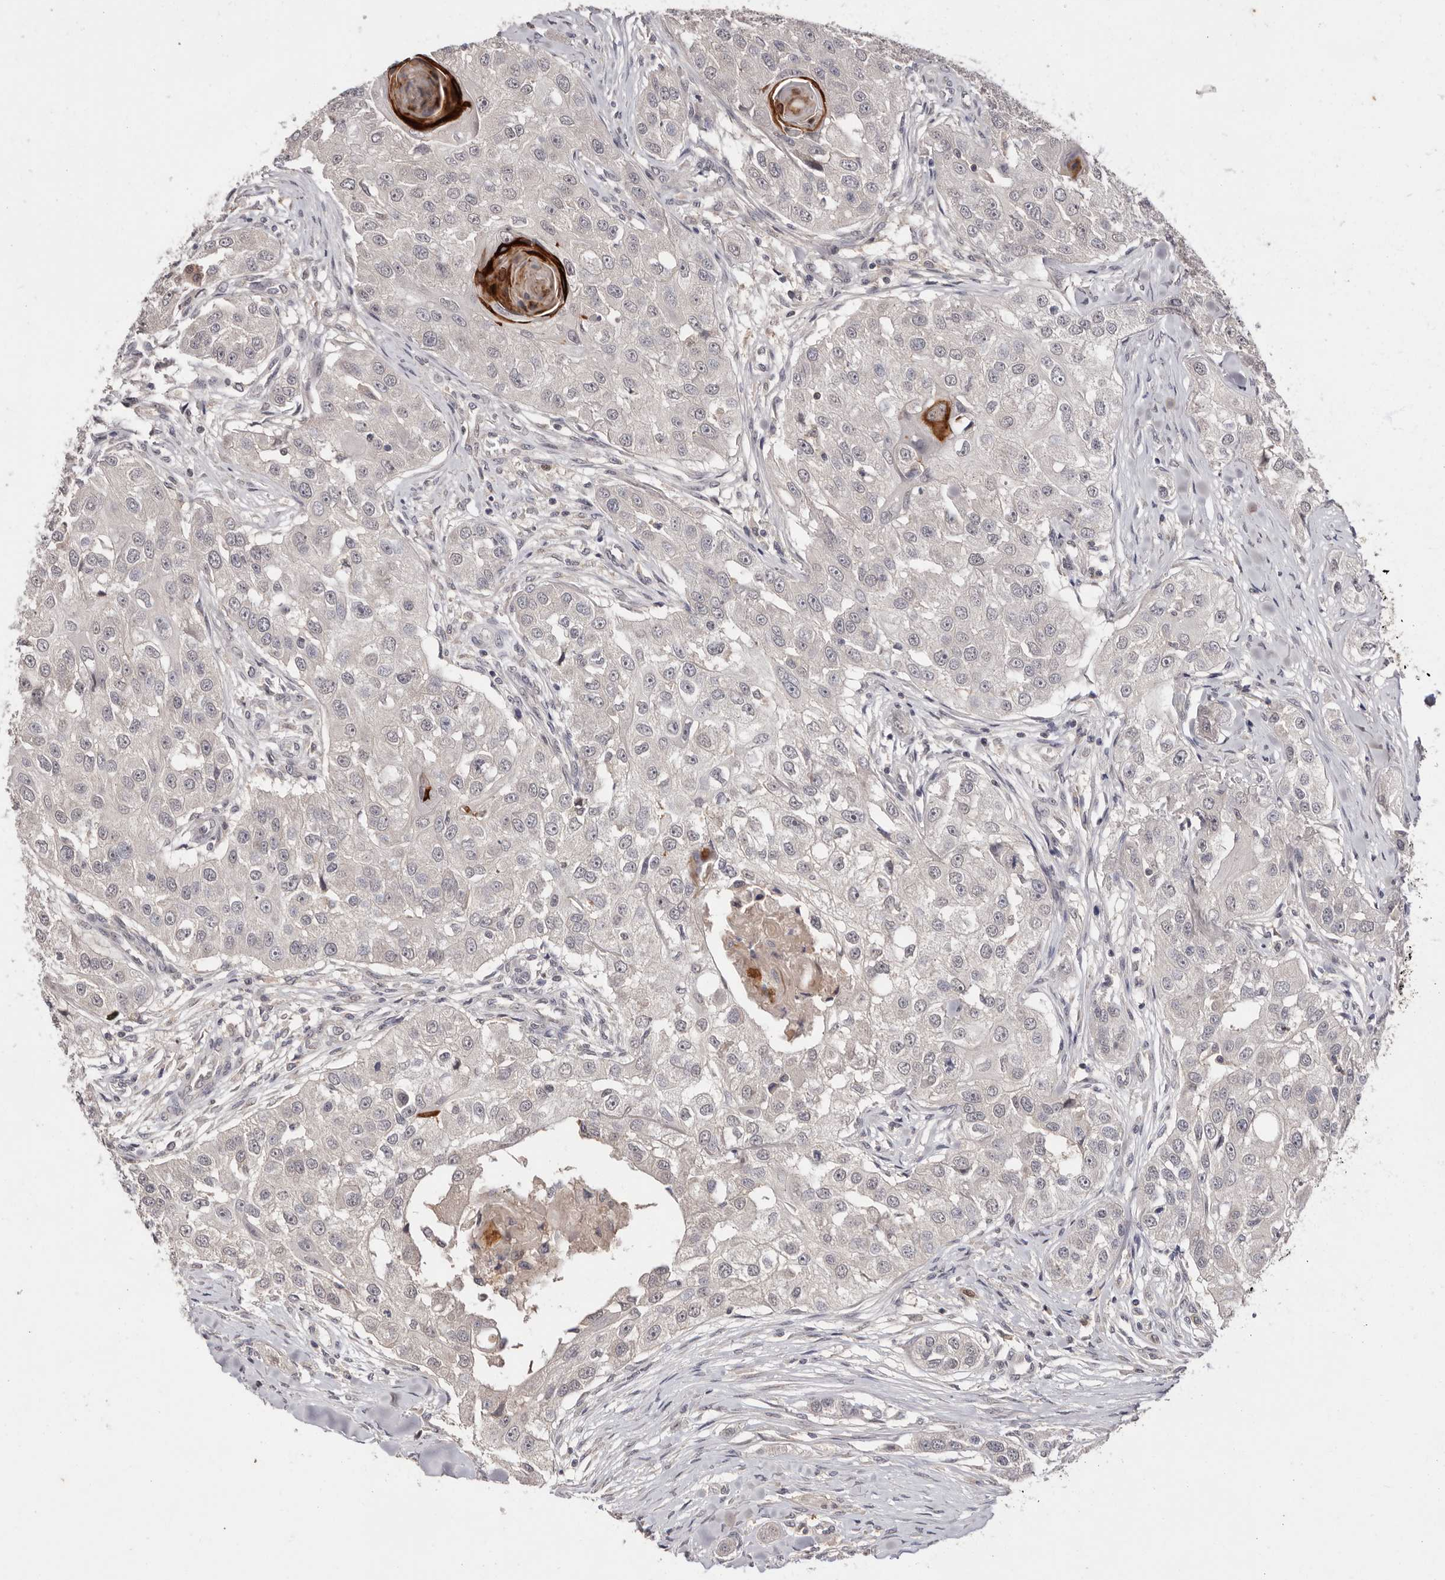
{"staining": {"intensity": "negative", "quantity": "none", "location": "none"}, "tissue": "head and neck cancer", "cell_type": "Tumor cells", "image_type": "cancer", "snomed": [{"axis": "morphology", "description": "Normal tissue, NOS"}, {"axis": "morphology", "description": "Squamous cell carcinoma, NOS"}, {"axis": "topography", "description": "Skeletal muscle"}, {"axis": "topography", "description": "Head-Neck"}], "caption": "This is an immunohistochemistry (IHC) micrograph of human head and neck cancer (squamous cell carcinoma). There is no staining in tumor cells.", "gene": "DOP1A", "patient": {"sex": "male", "age": 51}}